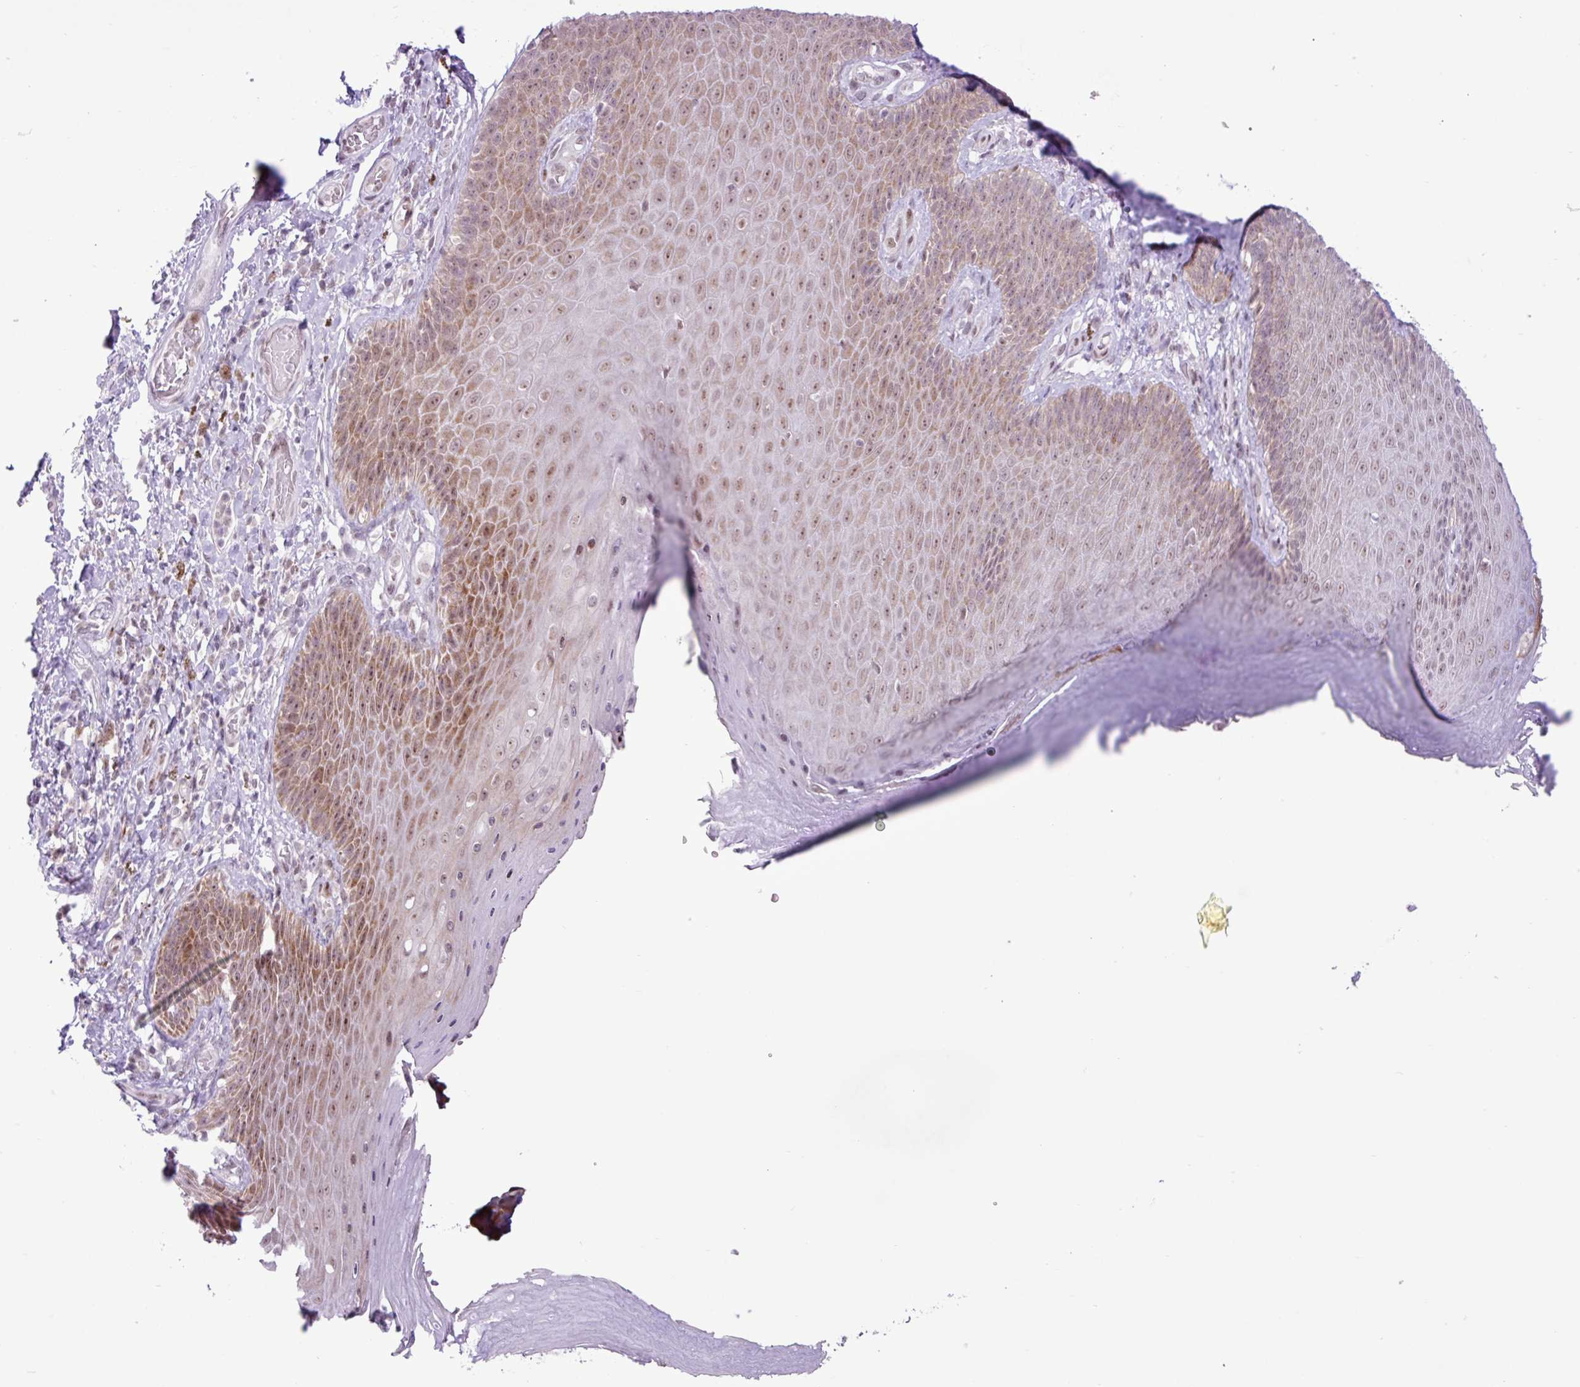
{"staining": {"intensity": "moderate", "quantity": "25%-75%", "location": "cytoplasmic/membranous,nuclear"}, "tissue": "skin", "cell_type": "Epidermal cells", "image_type": "normal", "snomed": [{"axis": "morphology", "description": "Normal tissue, NOS"}, {"axis": "topography", "description": "Anal"}, {"axis": "topography", "description": "Peripheral nerve tissue"}], "caption": "Immunohistochemistry image of unremarkable skin stained for a protein (brown), which shows medium levels of moderate cytoplasmic/membranous,nuclear staining in approximately 25%-75% of epidermal cells.", "gene": "ELOA2", "patient": {"sex": "male", "age": 53}}